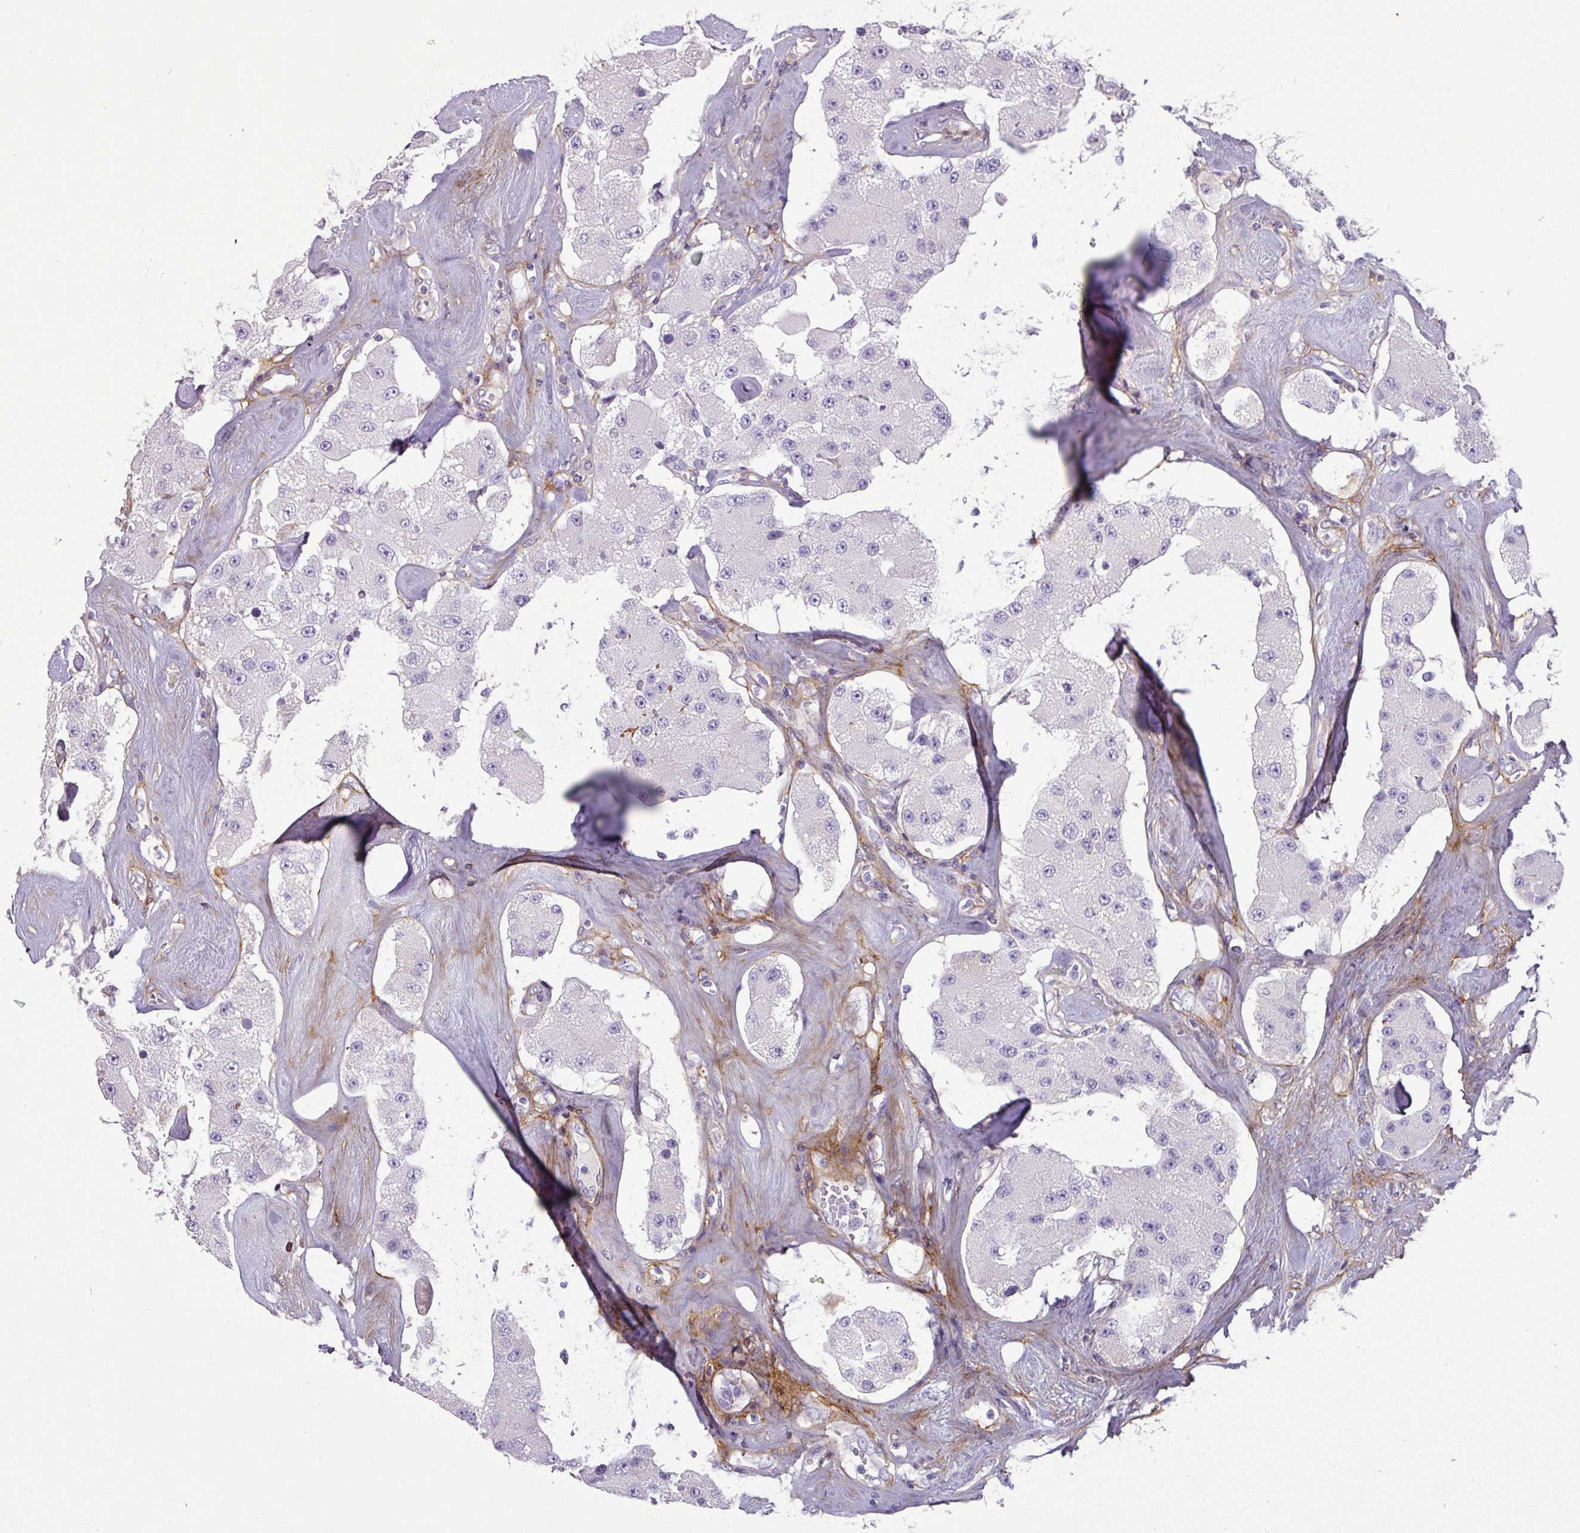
{"staining": {"intensity": "negative", "quantity": "none", "location": "none"}, "tissue": "carcinoid", "cell_type": "Tumor cells", "image_type": "cancer", "snomed": [{"axis": "morphology", "description": "Carcinoid, malignant, NOS"}, {"axis": "topography", "description": "Pancreas"}], "caption": "This is a histopathology image of immunohistochemistry (IHC) staining of carcinoid, which shows no positivity in tumor cells. (DAB IHC, high magnification).", "gene": "PARD6G", "patient": {"sex": "male", "age": 41}}